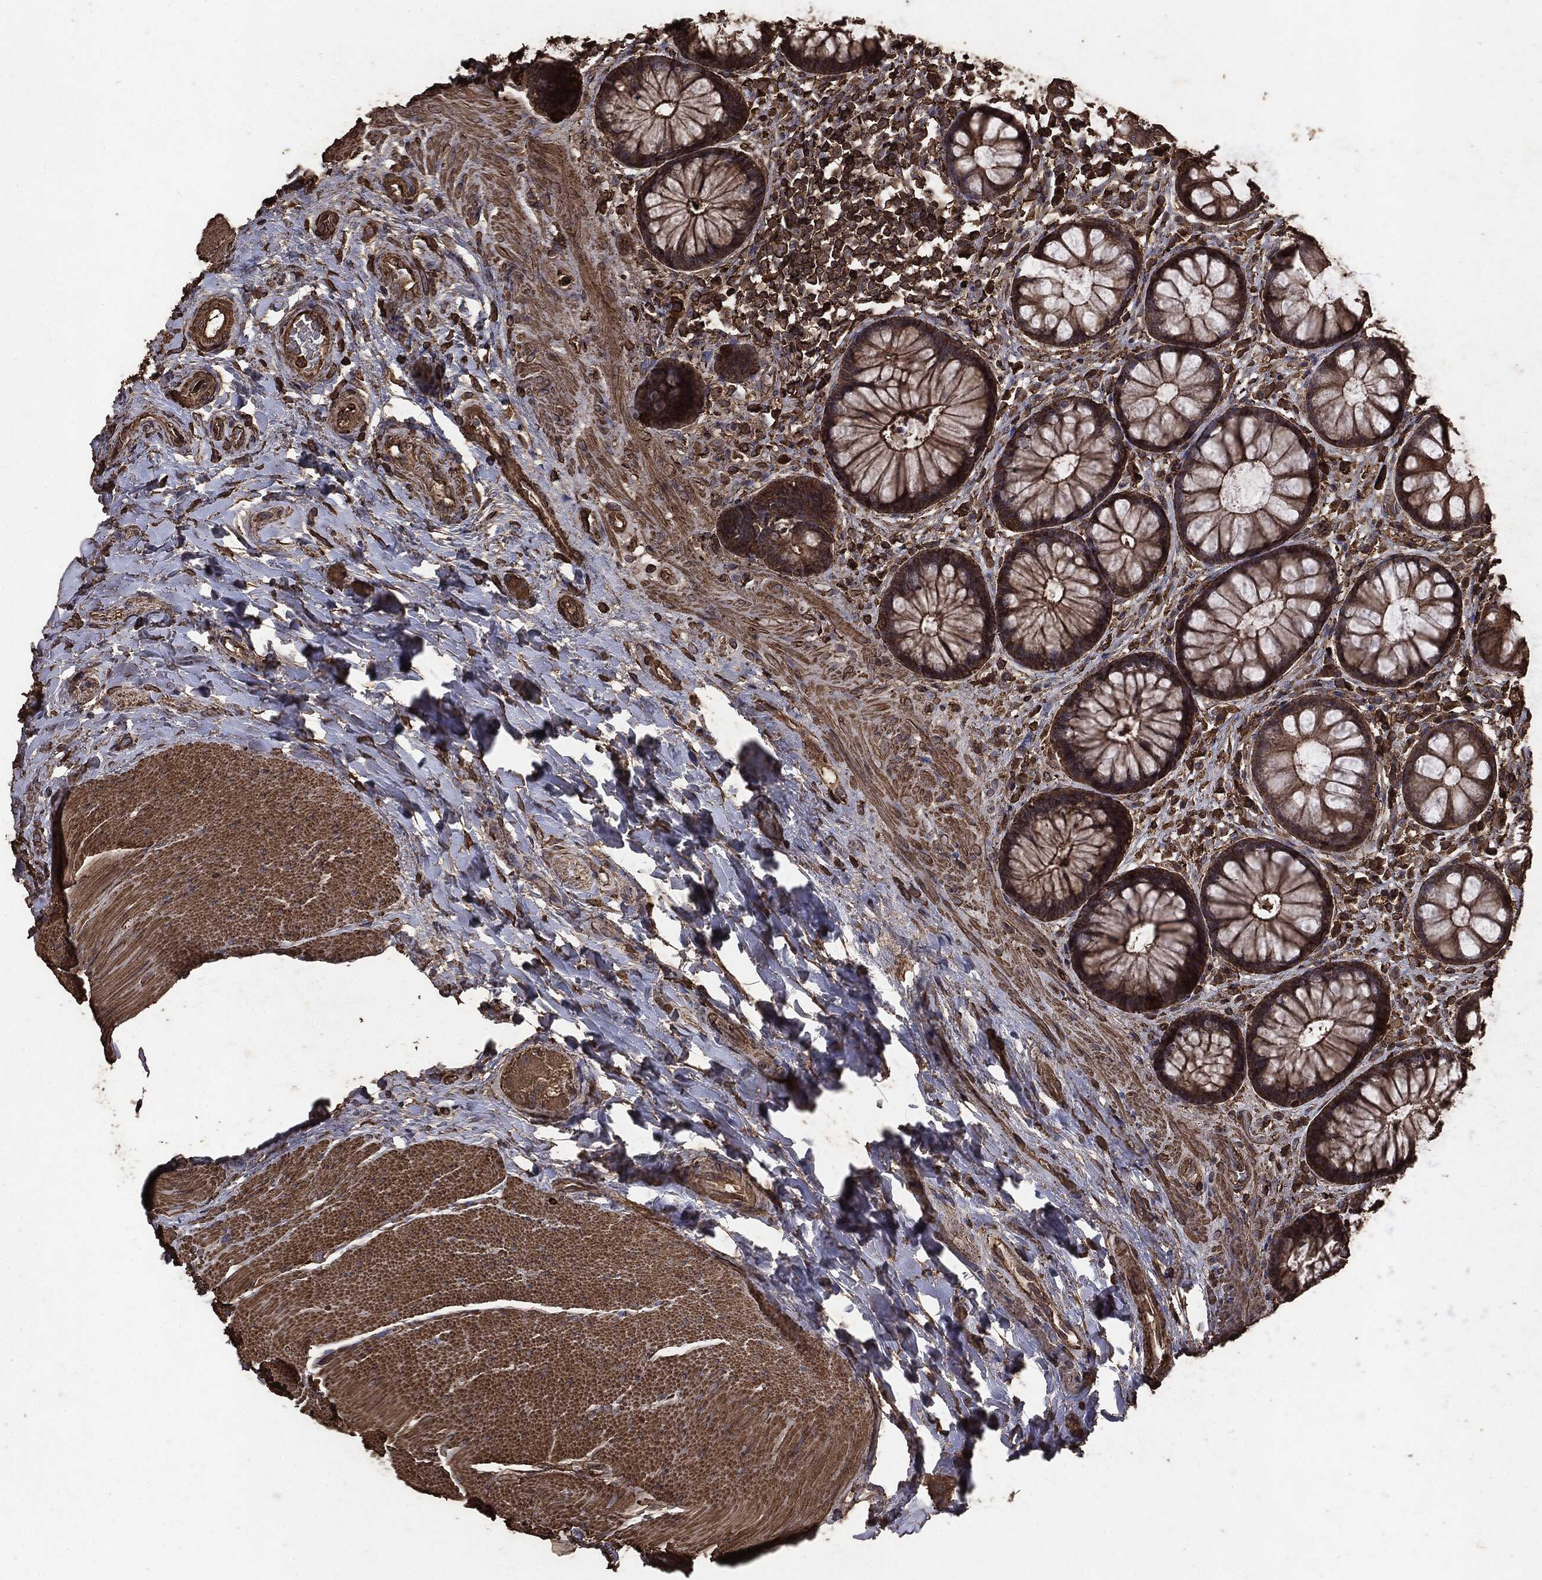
{"staining": {"intensity": "moderate", "quantity": ">75%", "location": "cytoplasmic/membranous"}, "tissue": "rectum", "cell_type": "Glandular cells", "image_type": "normal", "snomed": [{"axis": "morphology", "description": "Normal tissue, NOS"}, {"axis": "topography", "description": "Rectum"}], "caption": "Immunohistochemistry histopathology image of benign rectum: rectum stained using IHC exhibits medium levels of moderate protein expression localized specifically in the cytoplasmic/membranous of glandular cells, appearing as a cytoplasmic/membranous brown color.", "gene": "MTOR", "patient": {"sex": "female", "age": 58}}